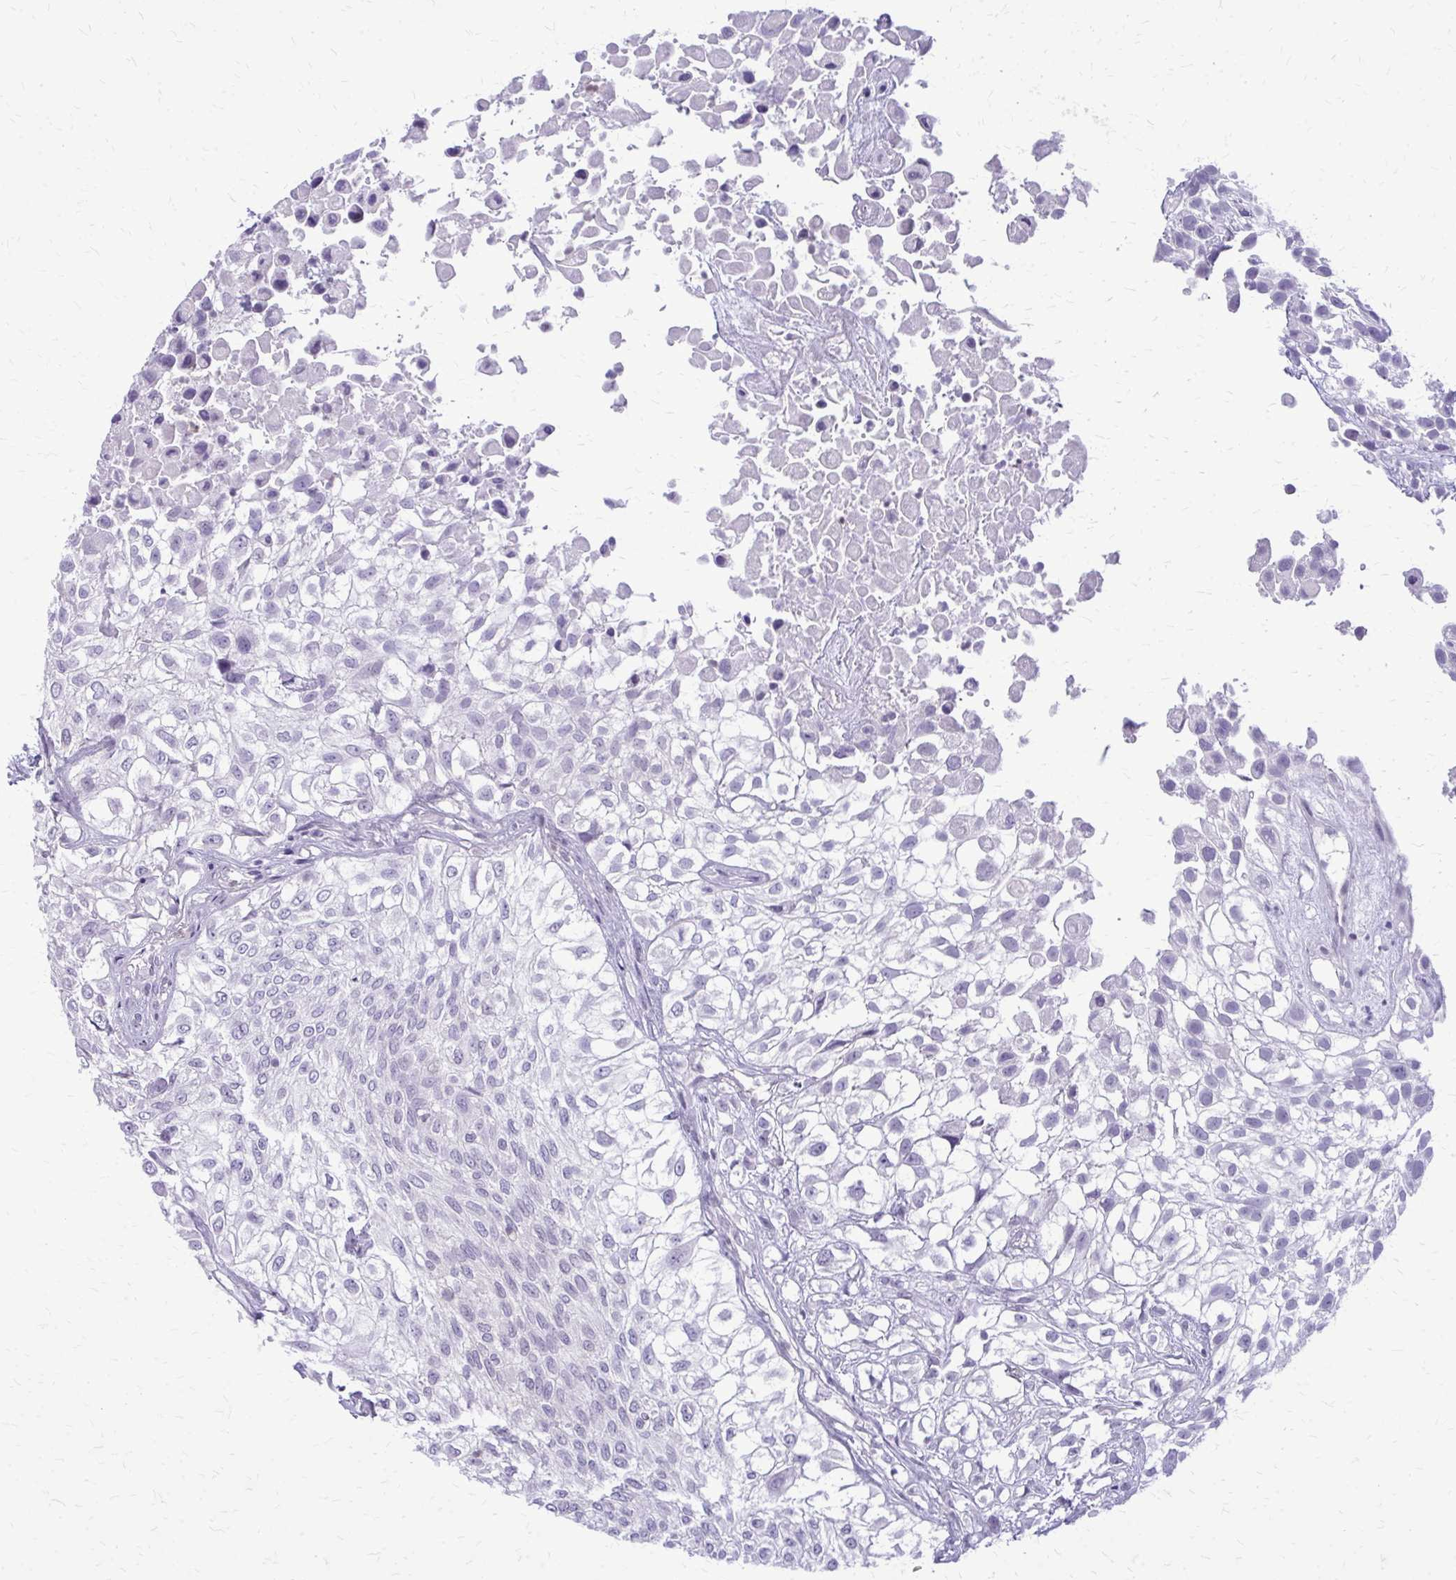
{"staining": {"intensity": "negative", "quantity": "none", "location": "none"}, "tissue": "urothelial cancer", "cell_type": "Tumor cells", "image_type": "cancer", "snomed": [{"axis": "morphology", "description": "Urothelial carcinoma, High grade"}, {"axis": "topography", "description": "Urinary bladder"}], "caption": "The histopathology image displays no staining of tumor cells in urothelial cancer.", "gene": "GLRX", "patient": {"sex": "male", "age": 56}}